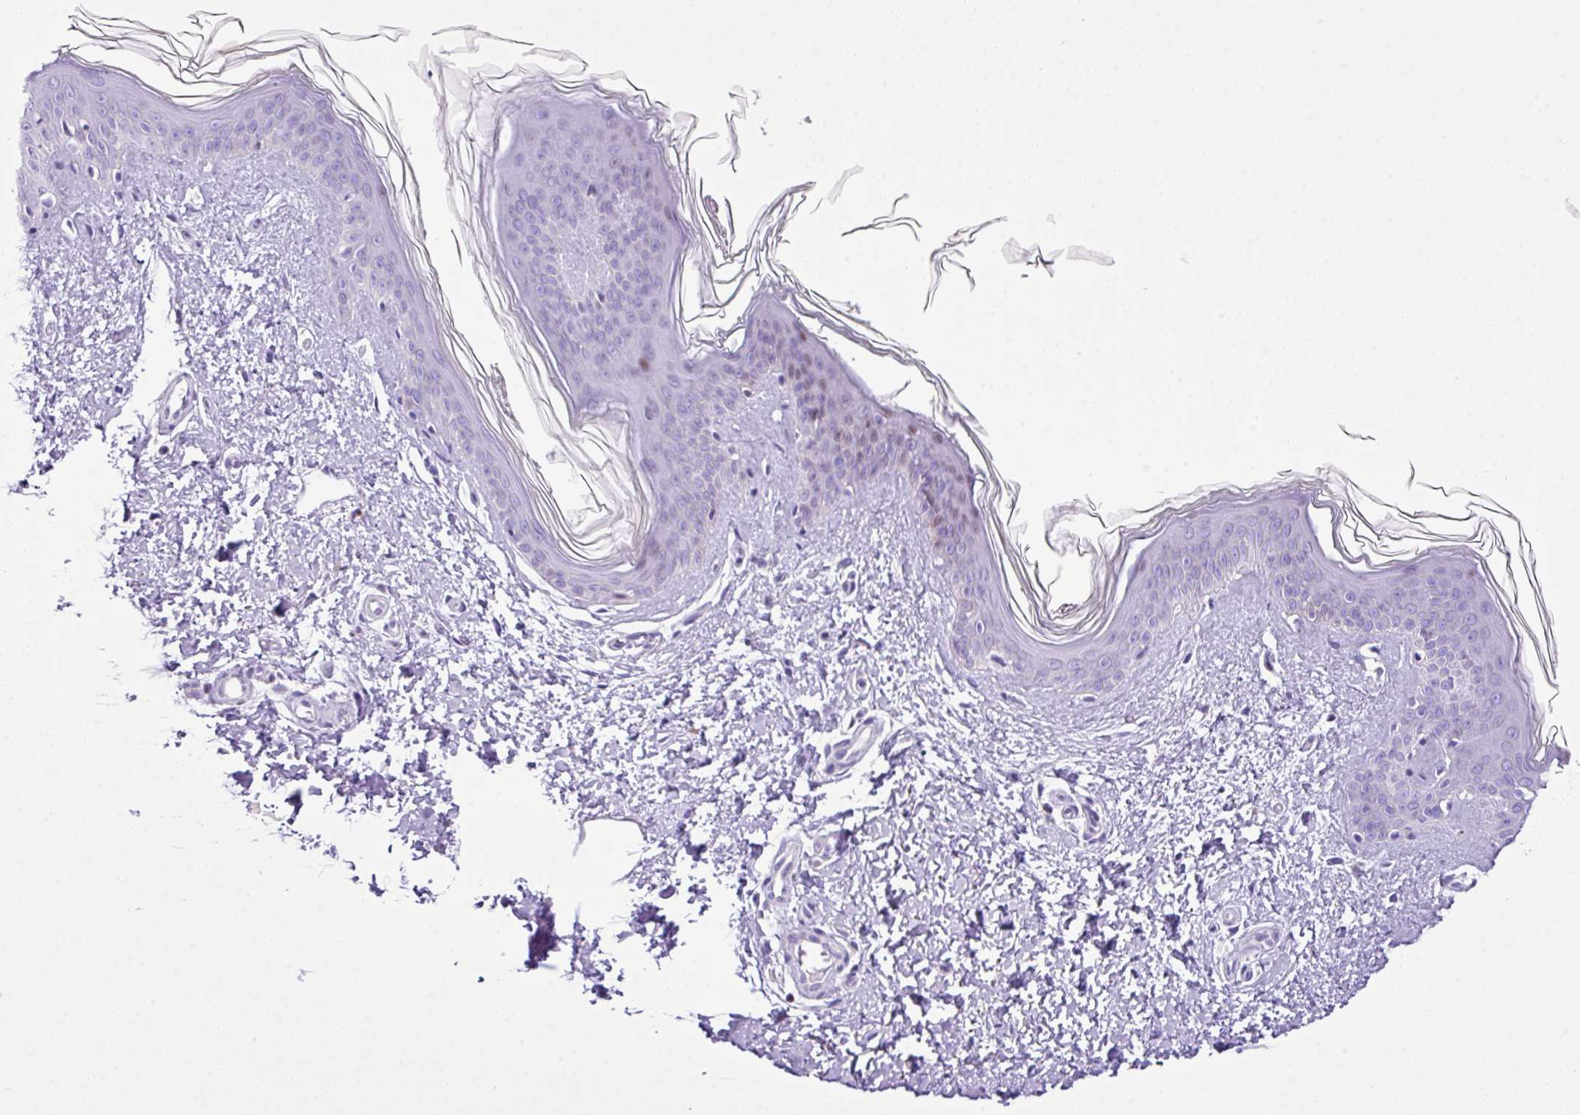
{"staining": {"intensity": "negative", "quantity": "none", "location": "none"}, "tissue": "skin", "cell_type": "Fibroblasts", "image_type": "normal", "snomed": [{"axis": "morphology", "description": "Normal tissue, NOS"}, {"axis": "topography", "description": "Skin"}], "caption": "Image shows no protein staining in fibroblasts of normal skin. The staining was performed using DAB to visualize the protein expression in brown, while the nuclei were stained in blue with hematoxylin (Magnification: 20x).", "gene": "RCAN2", "patient": {"sex": "female", "age": 41}}